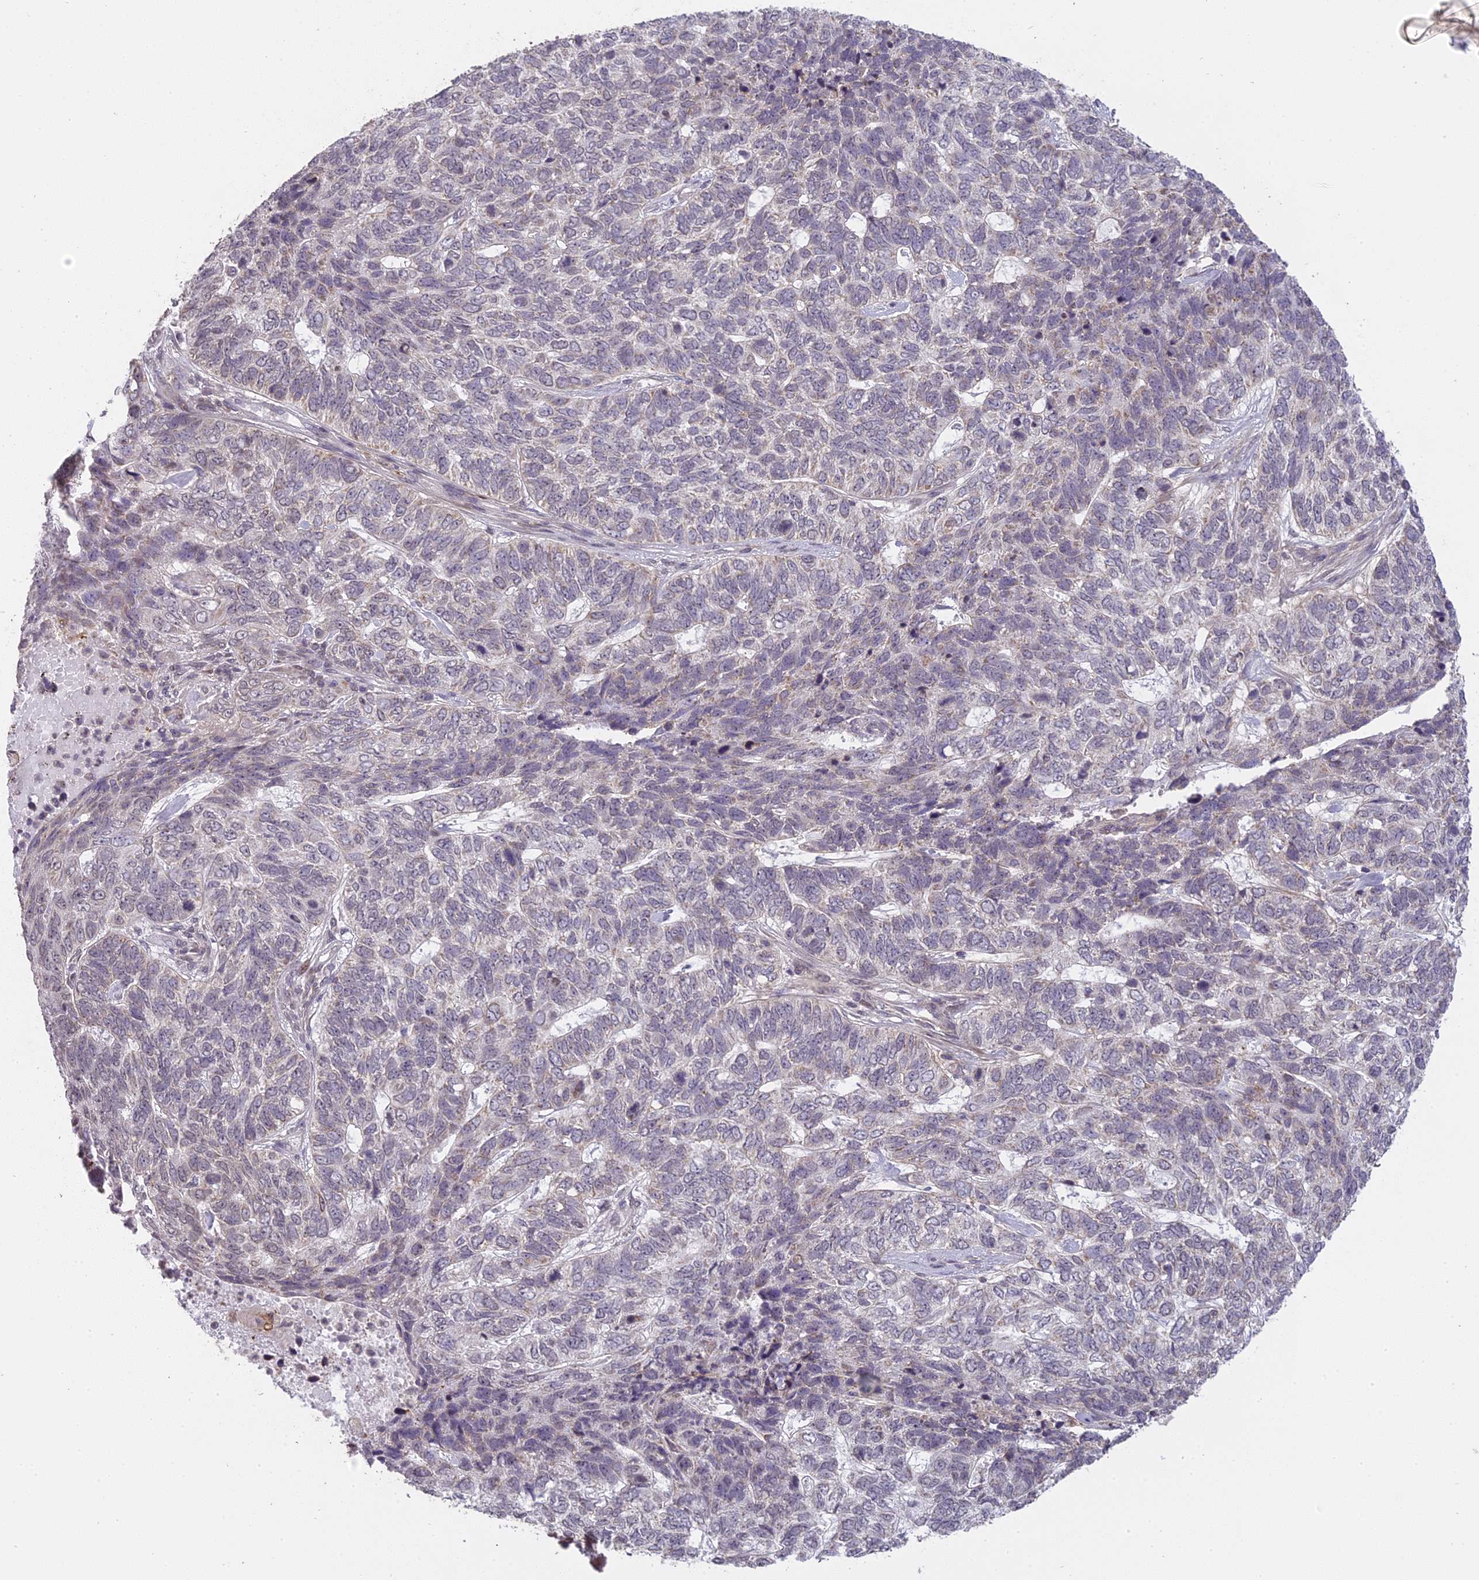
{"staining": {"intensity": "weak", "quantity": "<25%", "location": "cytoplasmic/membranous"}, "tissue": "skin cancer", "cell_type": "Tumor cells", "image_type": "cancer", "snomed": [{"axis": "morphology", "description": "Basal cell carcinoma"}, {"axis": "topography", "description": "Skin"}], "caption": "Tumor cells show no significant expression in skin cancer (basal cell carcinoma). (DAB IHC, high magnification).", "gene": "ERG28", "patient": {"sex": "female", "age": 65}}